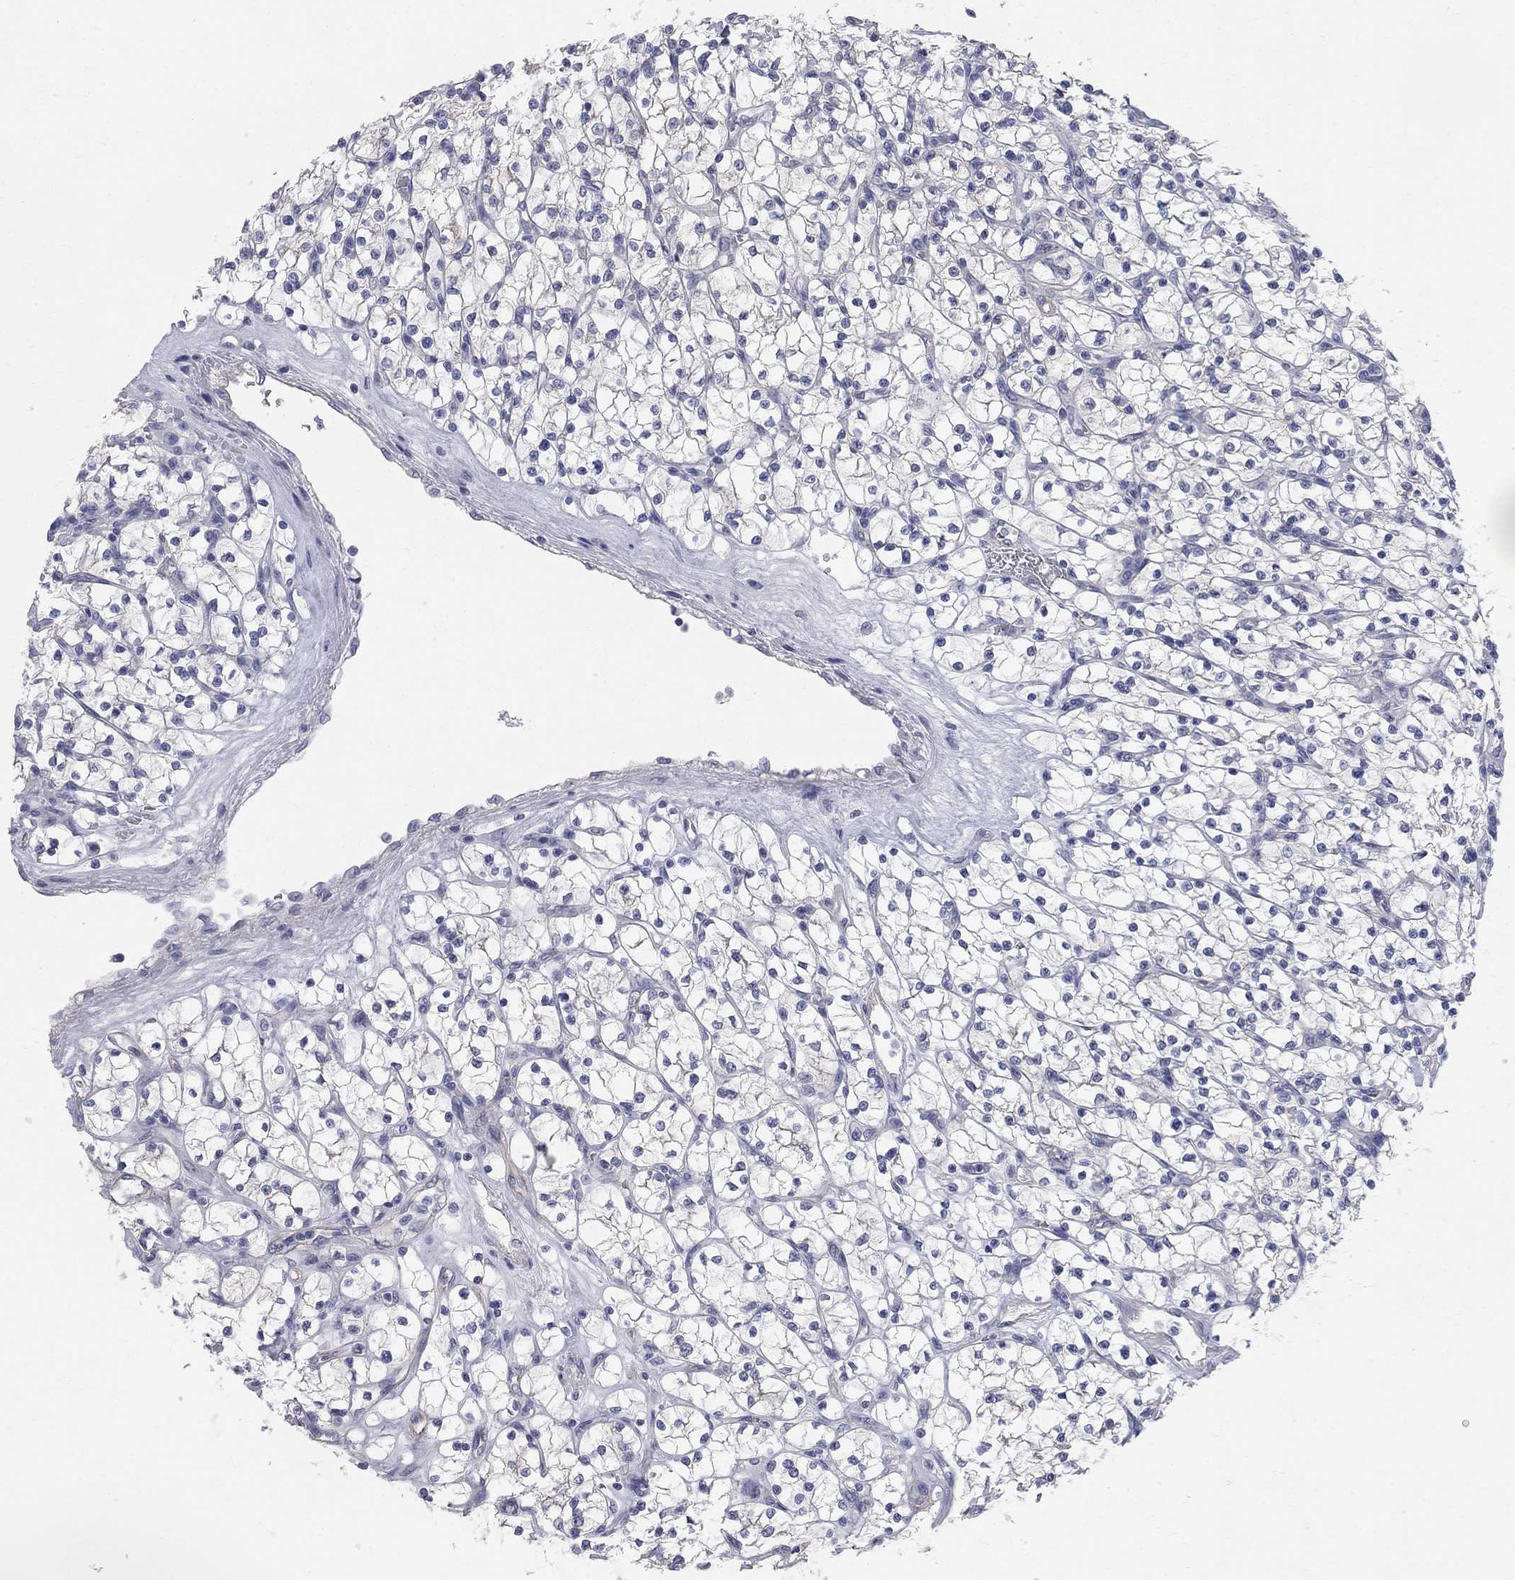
{"staining": {"intensity": "negative", "quantity": "none", "location": "none"}, "tissue": "renal cancer", "cell_type": "Tumor cells", "image_type": "cancer", "snomed": [{"axis": "morphology", "description": "Adenocarcinoma, NOS"}, {"axis": "topography", "description": "Kidney"}], "caption": "An immunohistochemistry histopathology image of renal cancer is shown. There is no staining in tumor cells of renal cancer. (Brightfield microscopy of DAB (3,3'-diaminobenzidine) immunohistochemistry at high magnification).", "gene": "AOX1", "patient": {"sex": "female", "age": 64}}